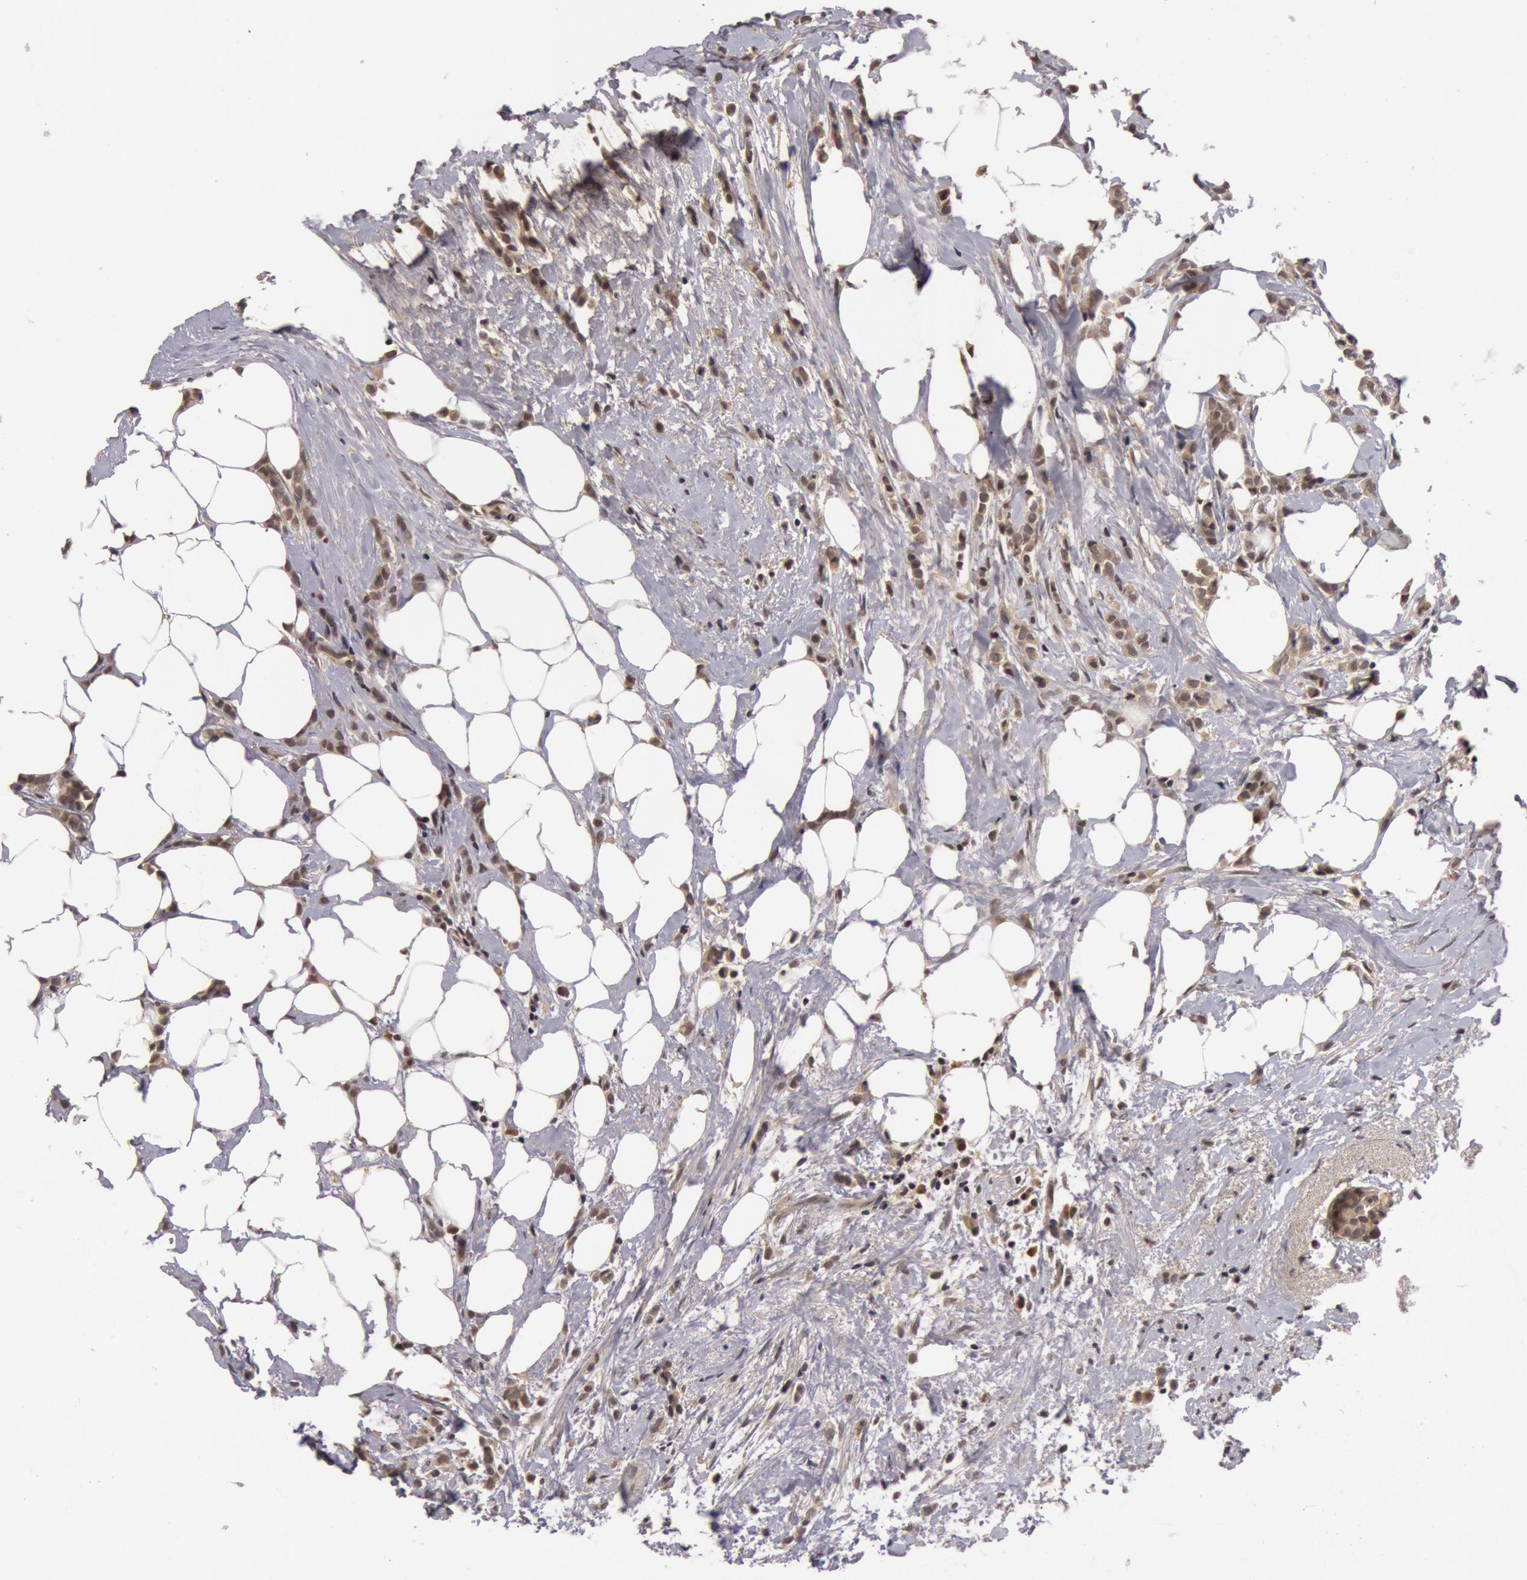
{"staining": {"intensity": "weak", "quantity": ">75%", "location": "cytoplasmic/membranous"}, "tissue": "breast cancer", "cell_type": "Tumor cells", "image_type": "cancer", "snomed": [{"axis": "morphology", "description": "Lobular carcinoma"}, {"axis": "topography", "description": "Breast"}], "caption": "This is an image of immunohistochemistry (IHC) staining of breast cancer (lobular carcinoma), which shows weak expression in the cytoplasmic/membranous of tumor cells.", "gene": "BCHE", "patient": {"sex": "female", "age": 56}}